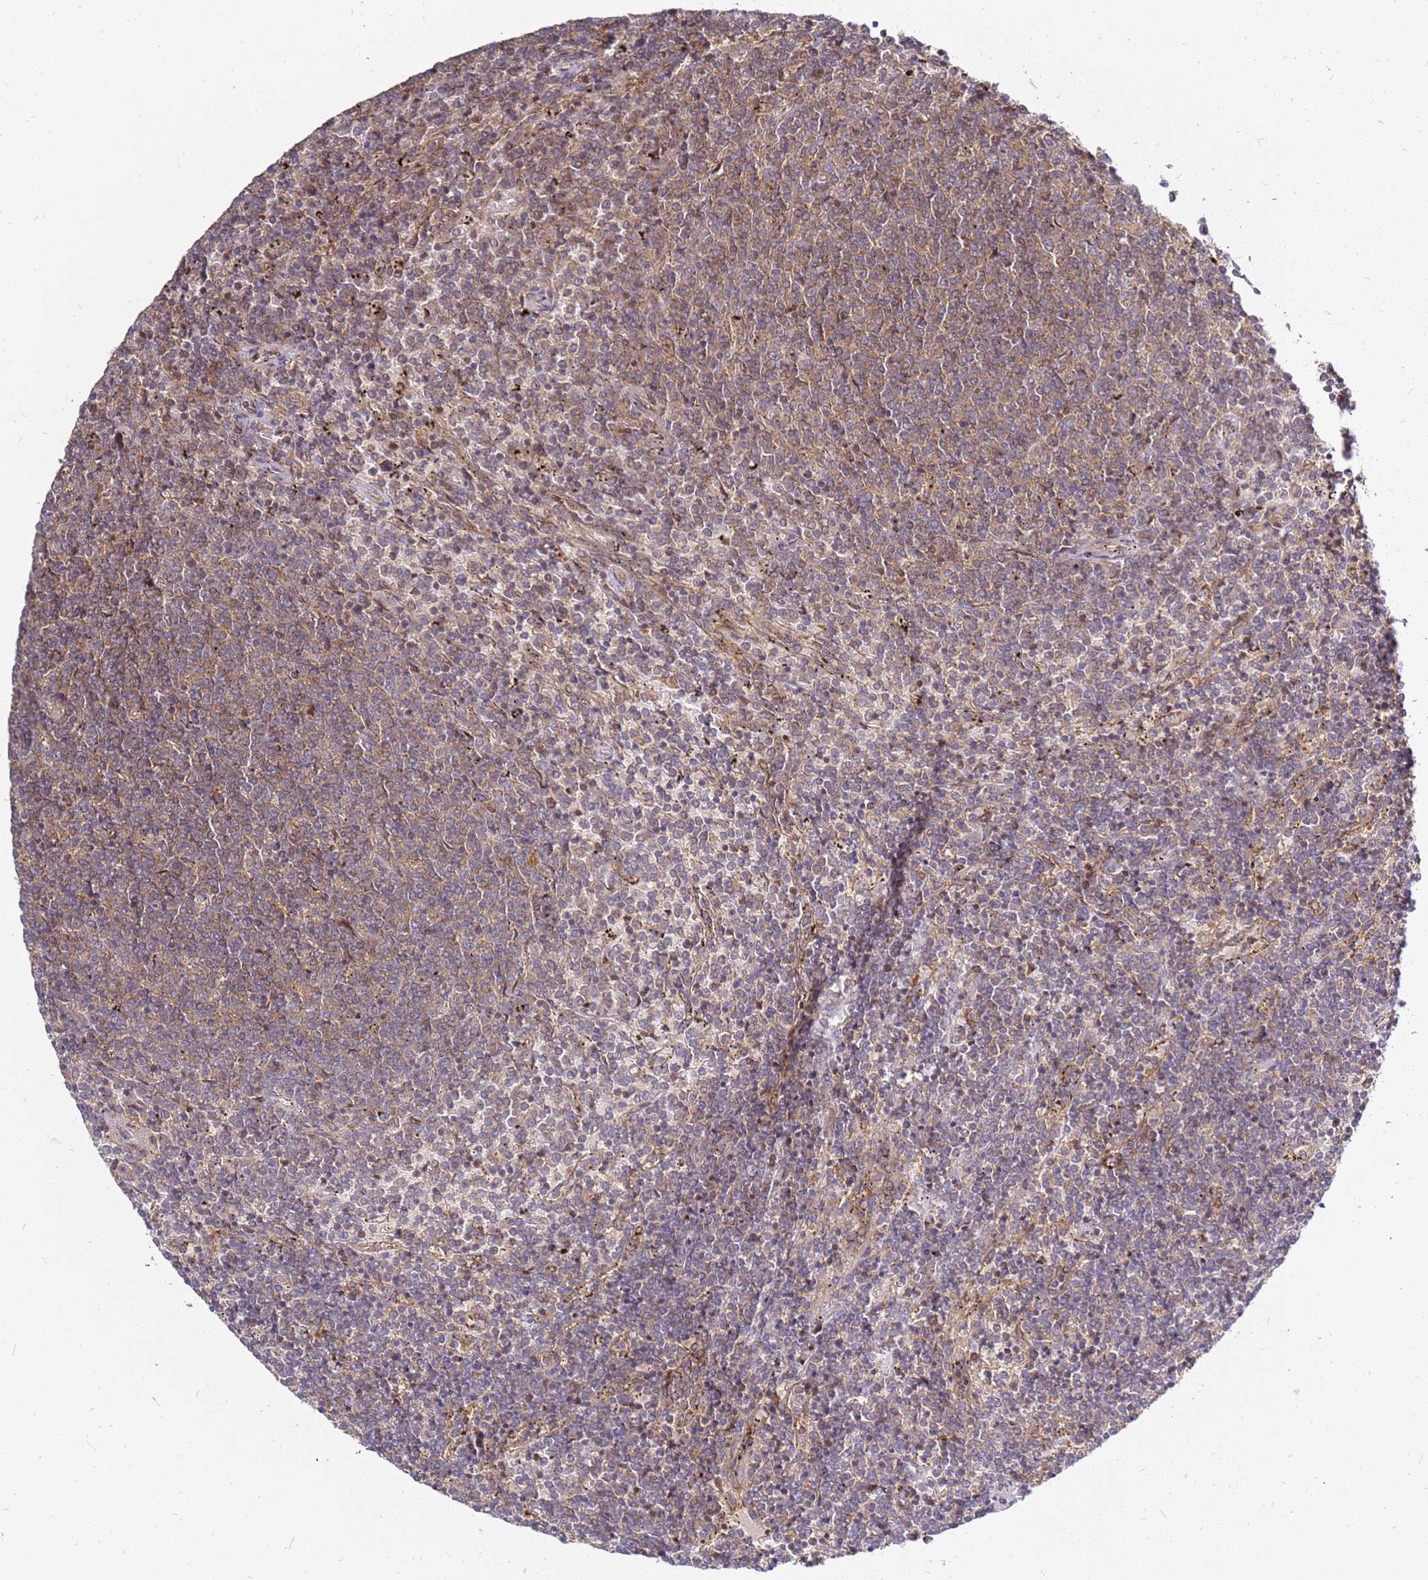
{"staining": {"intensity": "weak", "quantity": "<25%", "location": "cytoplasmic/membranous"}, "tissue": "lymphoma", "cell_type": "Tumor cells", "image_type": "cancer", "snomed": [{"axis": "morphology", "description": "Malignant lymphoma, non-Hodgkin's type, Low grade"}, {"axis": "topography", "description": "Spleen"}], "caption": "This is an IHC micrograph of human malignant lymphoma, non-Hodgkin's type (low-grade). There is no expression in tumor cells.", "gene": "CCDC159", "patient": {"sex": "female", "age": 50}}